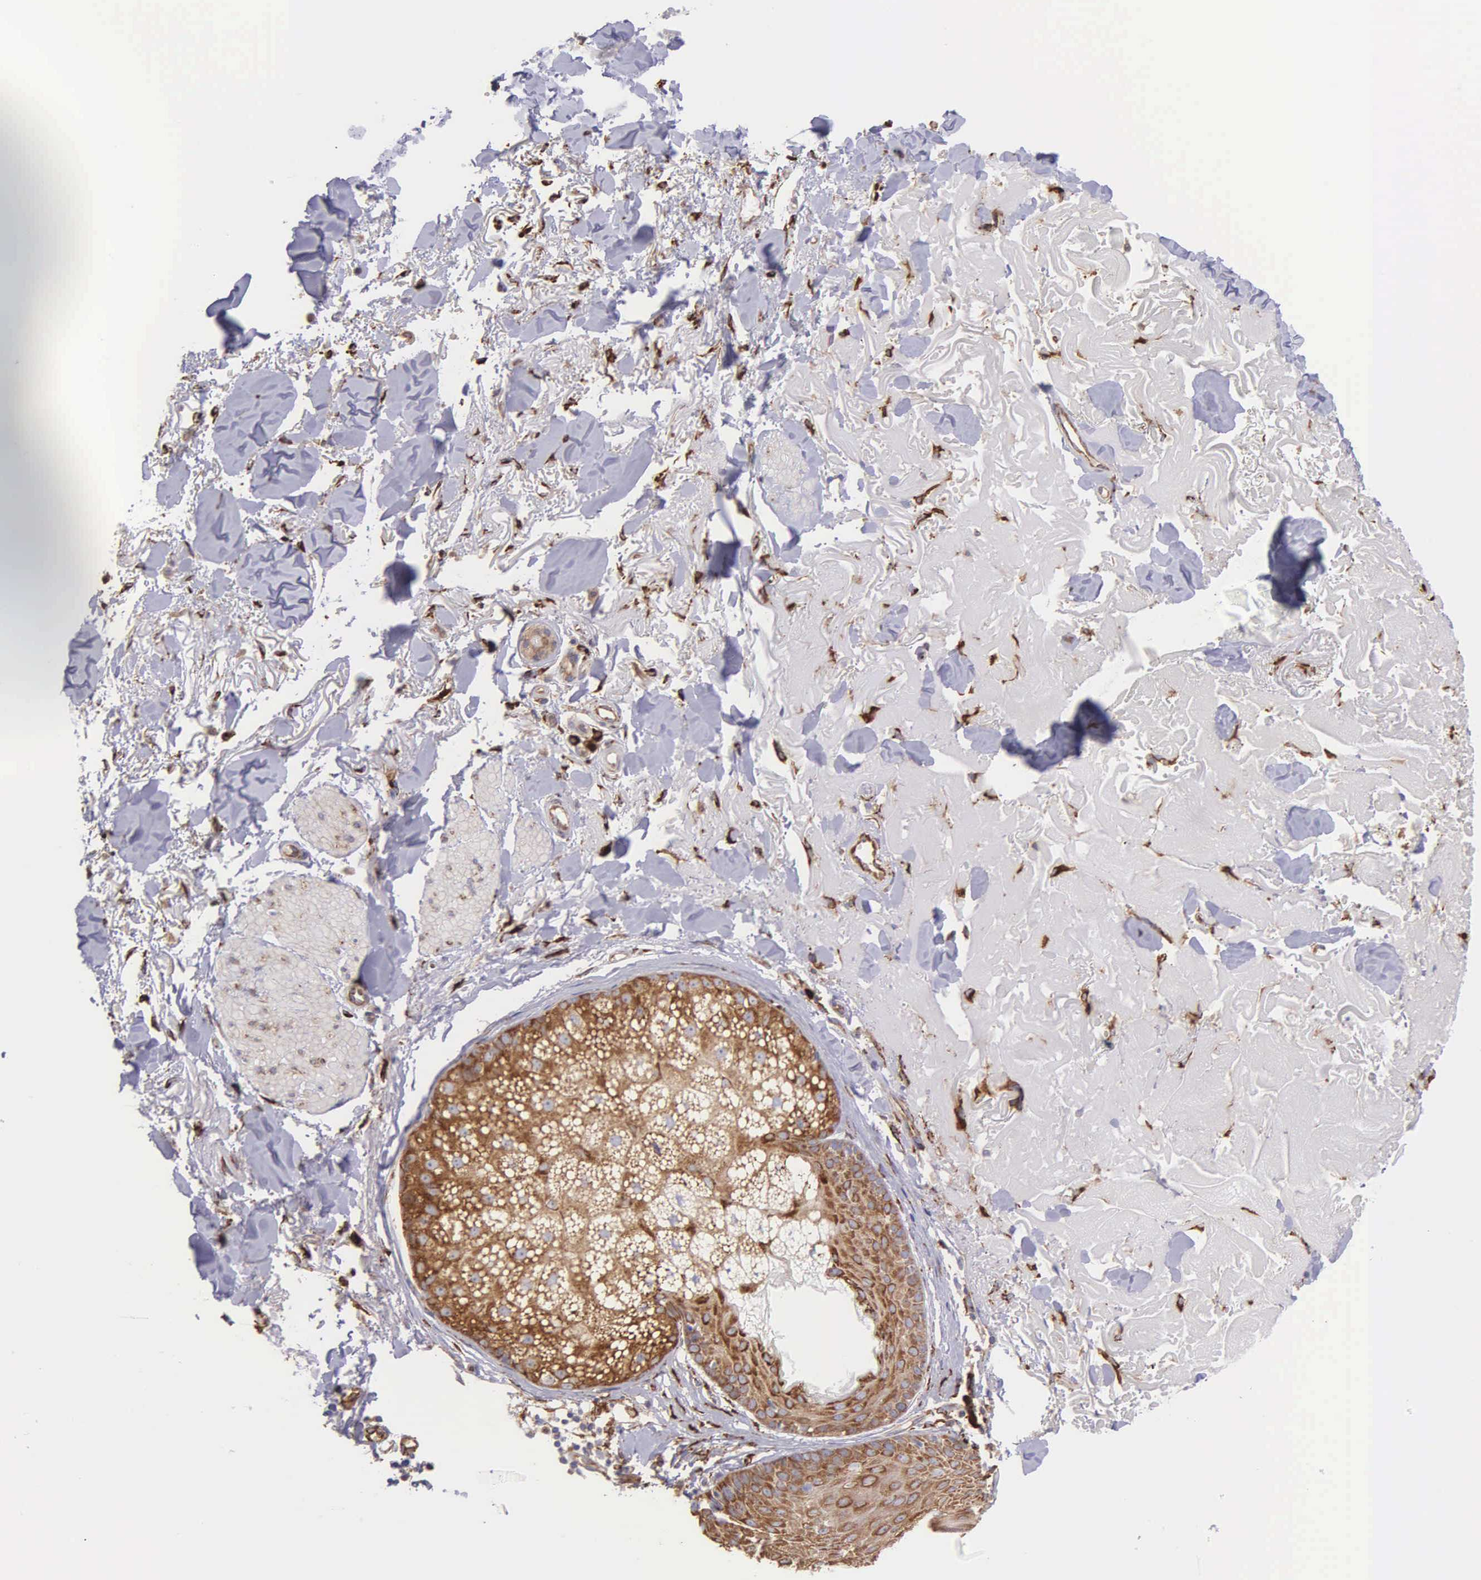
{"staining": {"intensity": "moderate", "quantity": ">75%", "location": "cytoplasmic/membranous"}, "tissue": "skin", "cell_type": "Fibroblasts", "image_type": "normal", "snomed": [{"axis": "morphology", "description": "Normal tissue, NOS"}, {"axis": "topography", "description": "Skin"}], "caption": "The micrograph reveals immunohistochemical staining of normal skin. There is moderate cytoplasmic/membranous staining is present in about >75% of fibroblasts.", "gene": "CKAP4", "patient": {"sex": "male", "age": 86}}